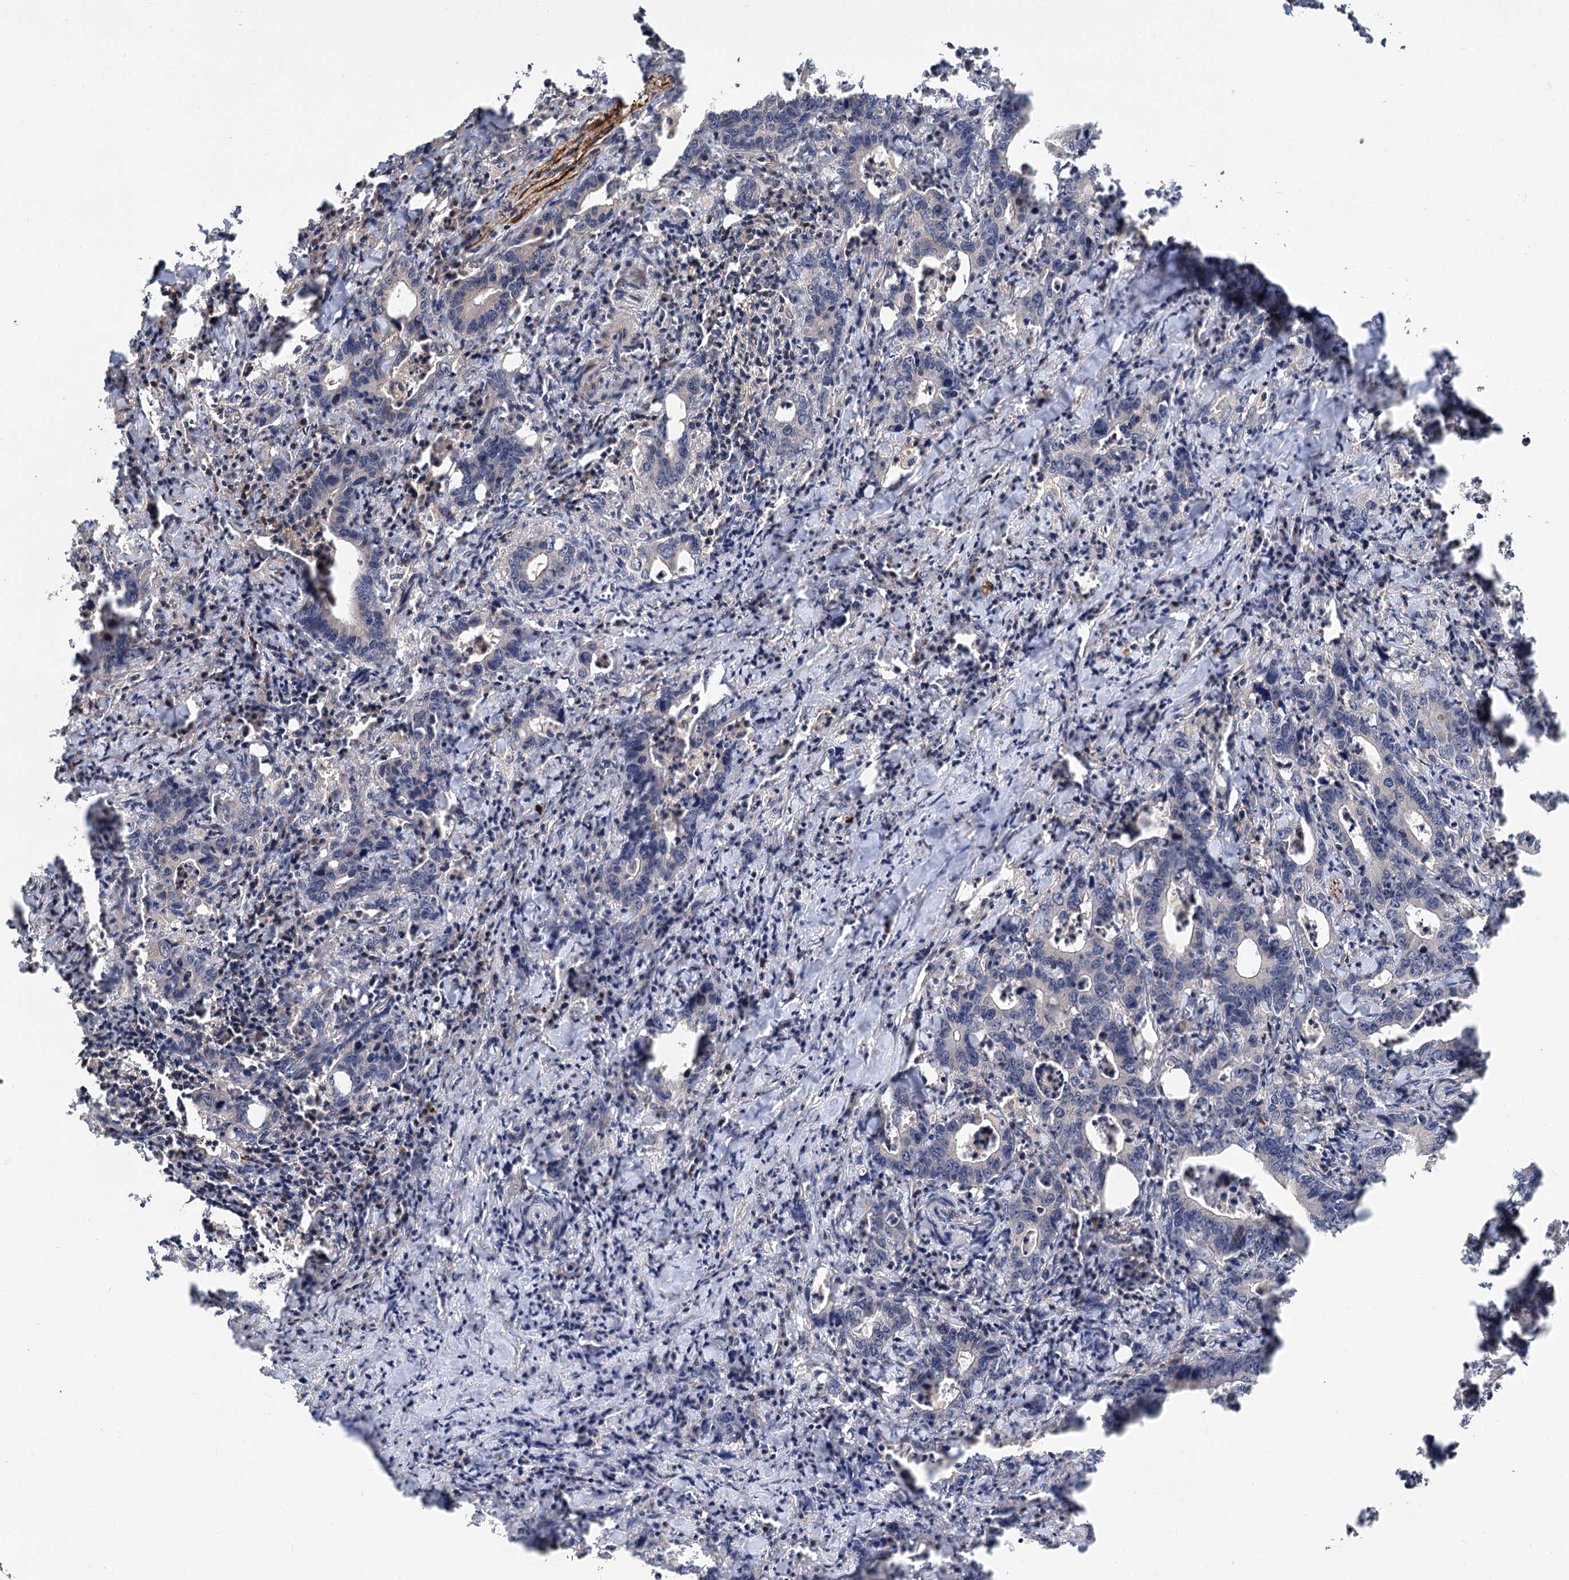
{"staining": {"intensity": "negative", "quantity": "none", "location": "none"}, "tissue": "colorectal cancer", "cell_type": "Tumor cells", "image_type": "cancer", "snomed": [{"axis": "morphology", "description": "Adenocarcinoma, NOS"}, {"axis": "topography", "description": "Colon"}], "caption": "Tumor cells are negative for protein expression in human colorectal cancer (adenocarcinoma).", "gene": "FBXW8", "patient": {"sex": "female", "age": 75}}